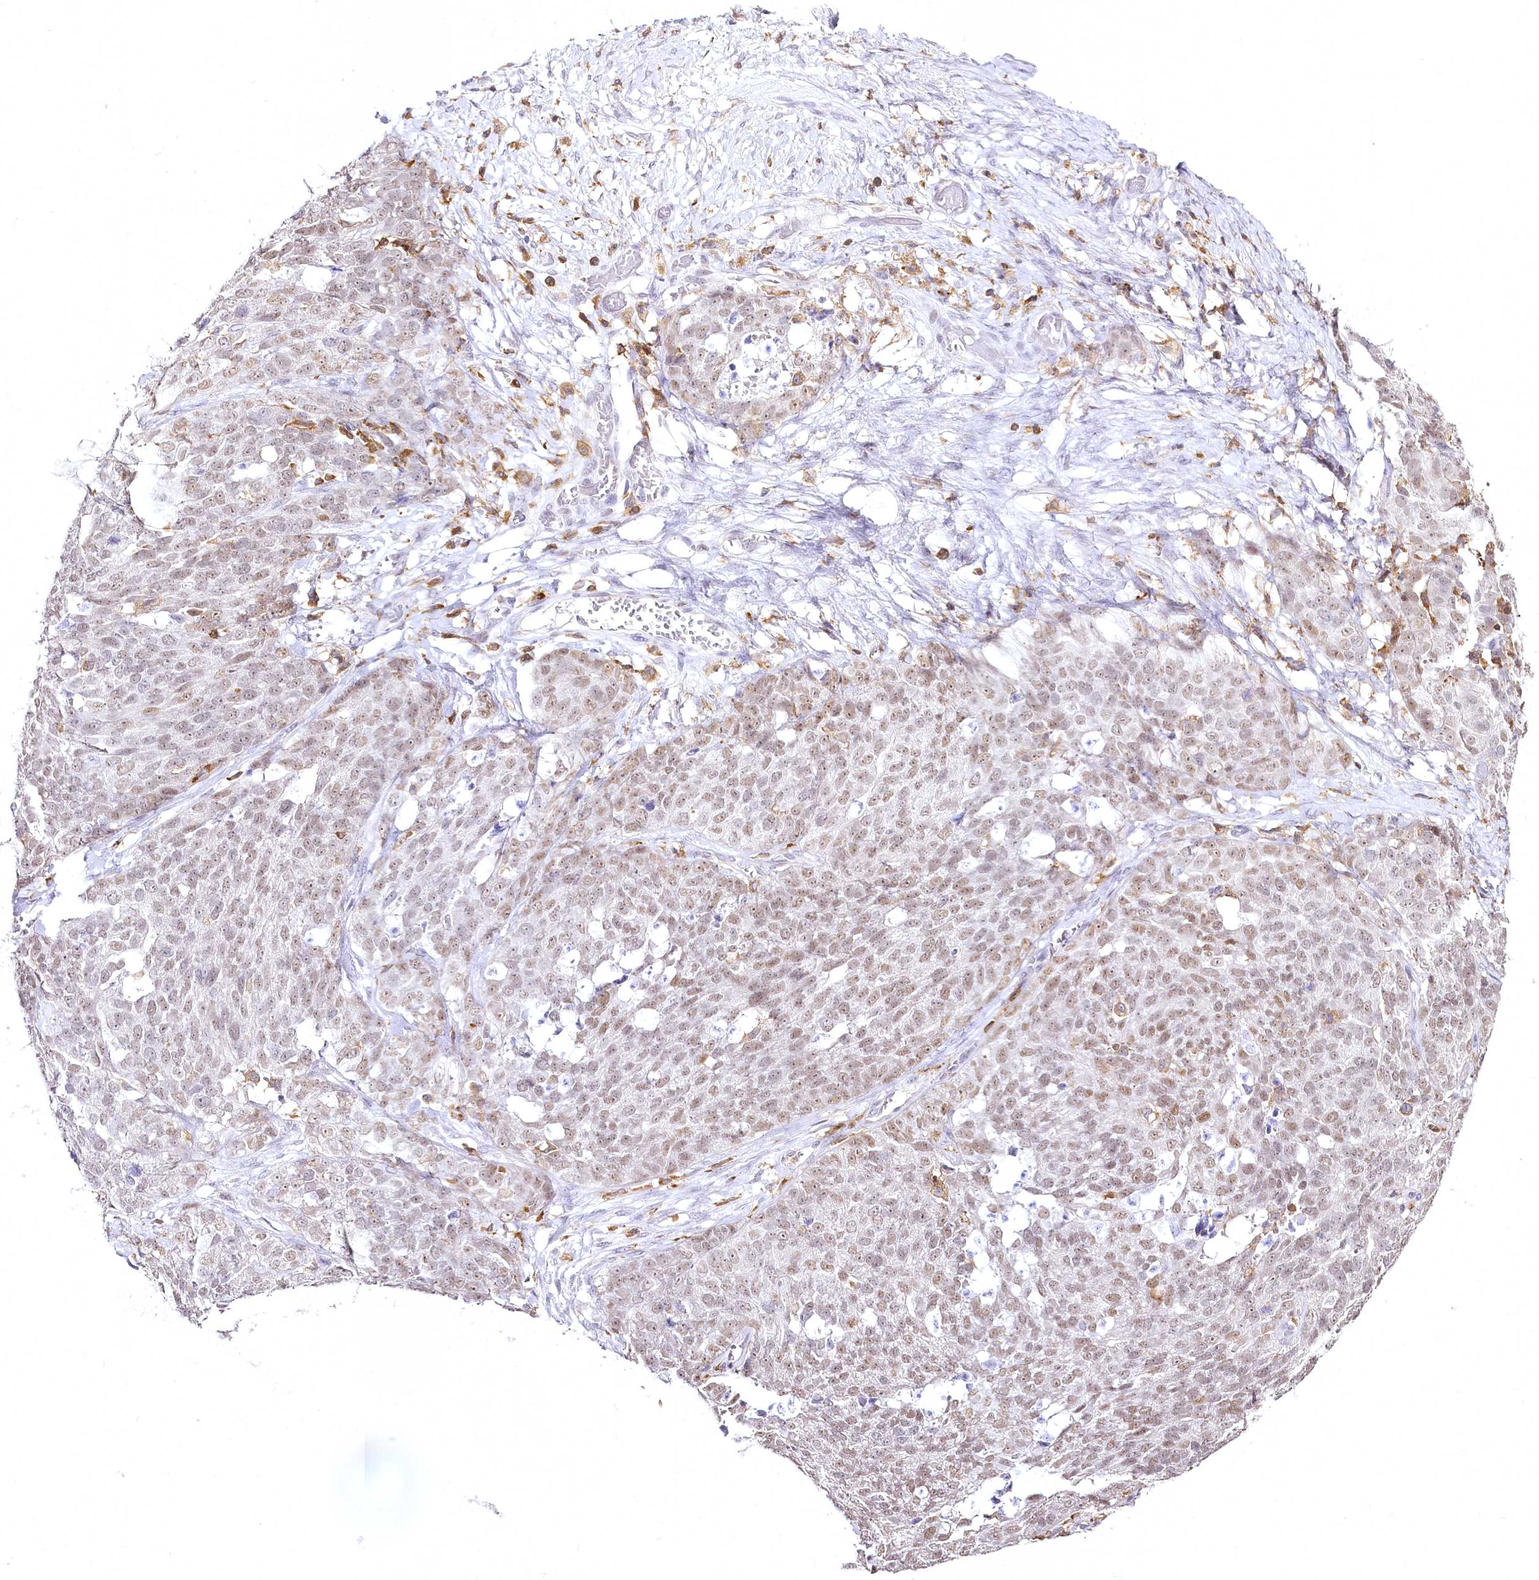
{"staining": {"intensity": "weak", "quantity": ">75%", "location": "nuclear"}, "tissue": "ovarian cancer", "cell_type": "Tumor cells", "image_type": "cancer", "snomed": [{"axis": "morphology", "description": "Cystadenocarcinoma, serous, NOS"}, {"axis": "topography", "description": "Ovary"}], "caption": "Weak nuclear positivity for a protein is seen in about >75% of tumor cells of ovarian serous cystadenocarcinoma using immunohistochemistry (IHC).", "gene": "DOCK2", "patient": {"sex": "female", "age": 44}}